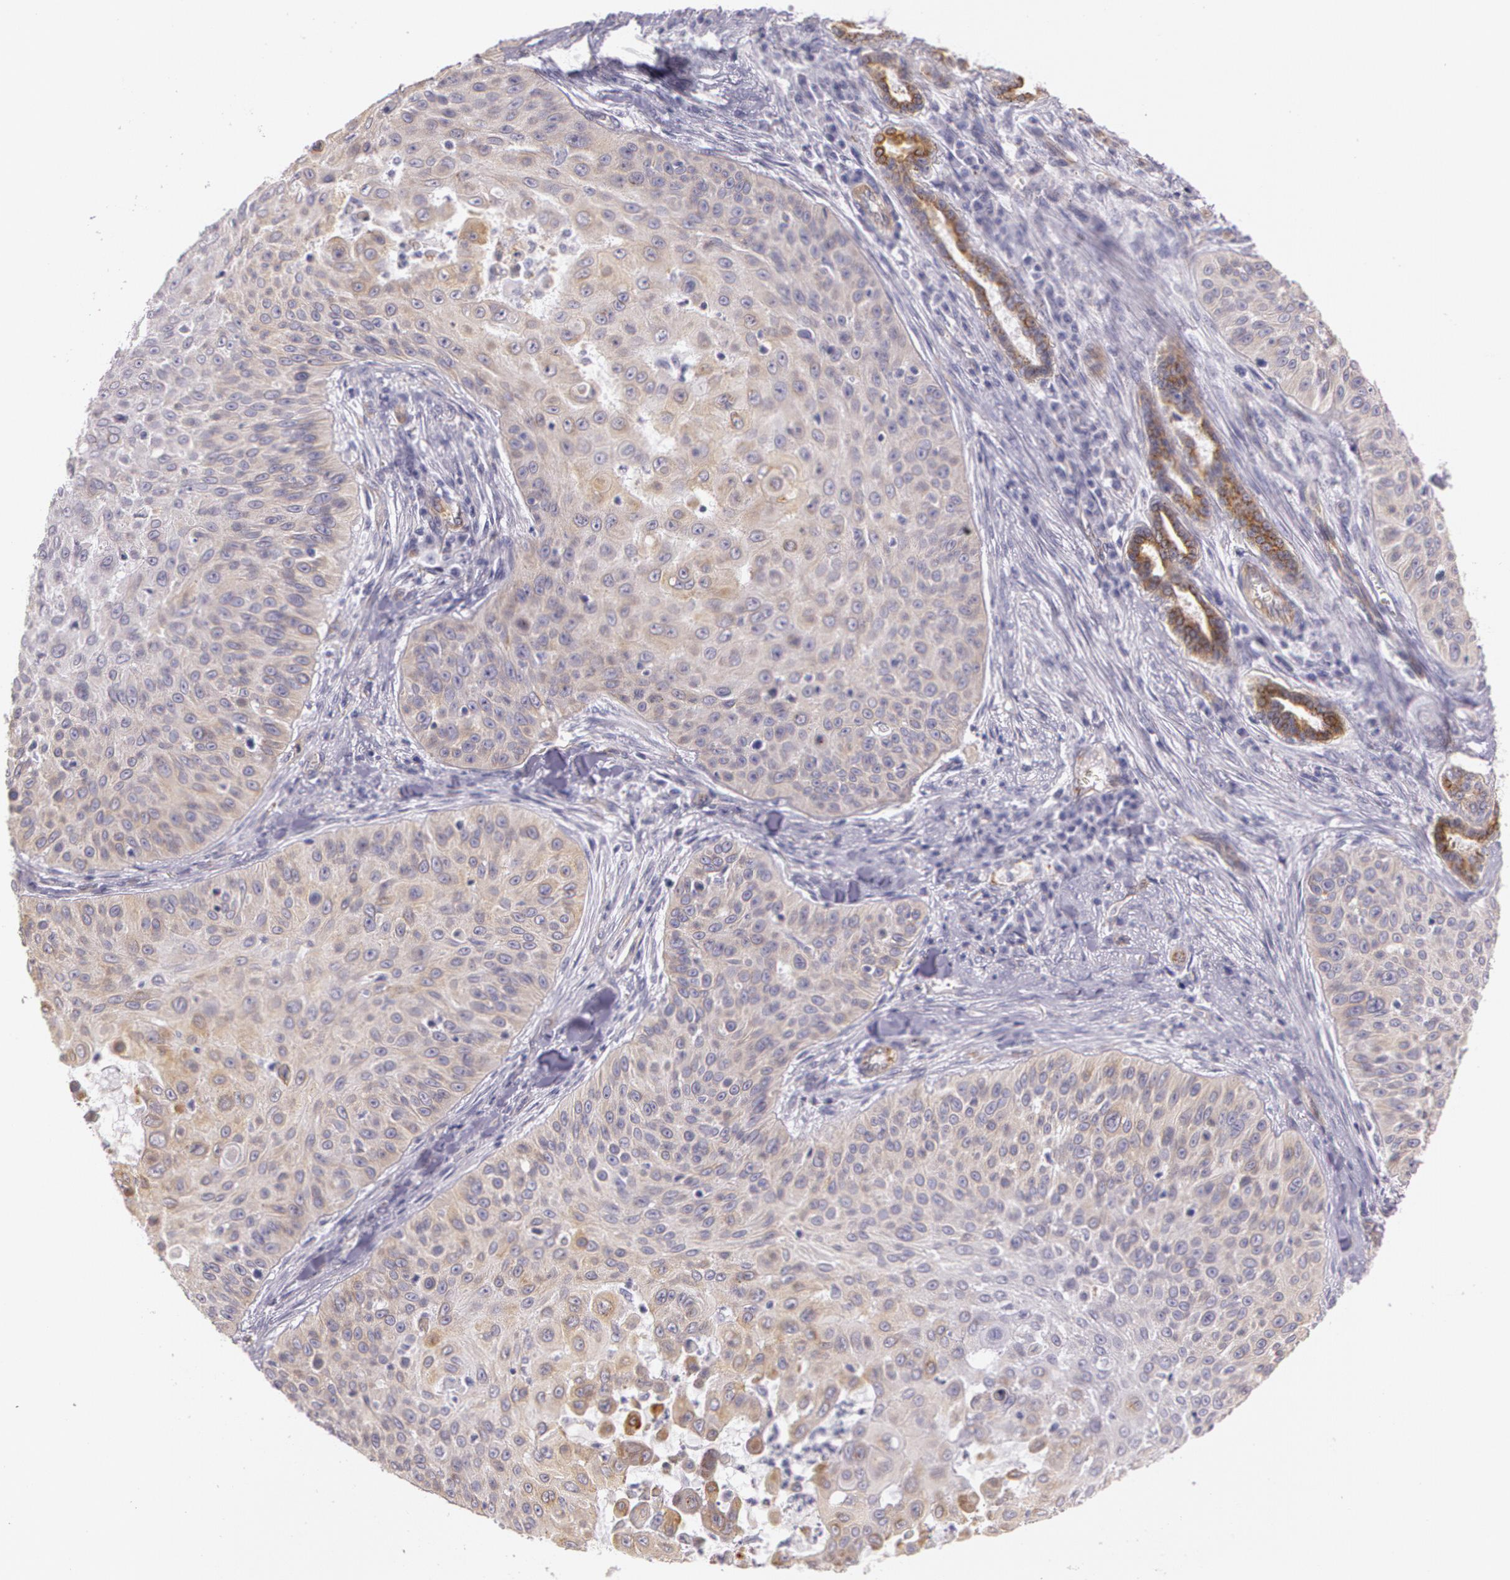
{"staining": {"intensity": "weak", "quantity": ">75%", "location": "cytoplasmic/membranous"}, "tissue": "skin cancer", "cell_type": "Tumor cells", "image_type": "cancer", "snomed": [{"axis": "morphology", "description": "Squamous cell carcinoma, NOS"}, {"axis": "topography", "description": "Skin"}], "caption": "Immunohistochemical staining of skin squamous cell carcinoma shows low levels of weak cytoplasmic/membranous staining in approximately >75% of tumor cells. (Stains: DAB in brown, nuclei in blue, Microscopy: brightfield microscopy at high magnification).", "gene": "APP", "patient": {"sex": "male", "age": 82}}